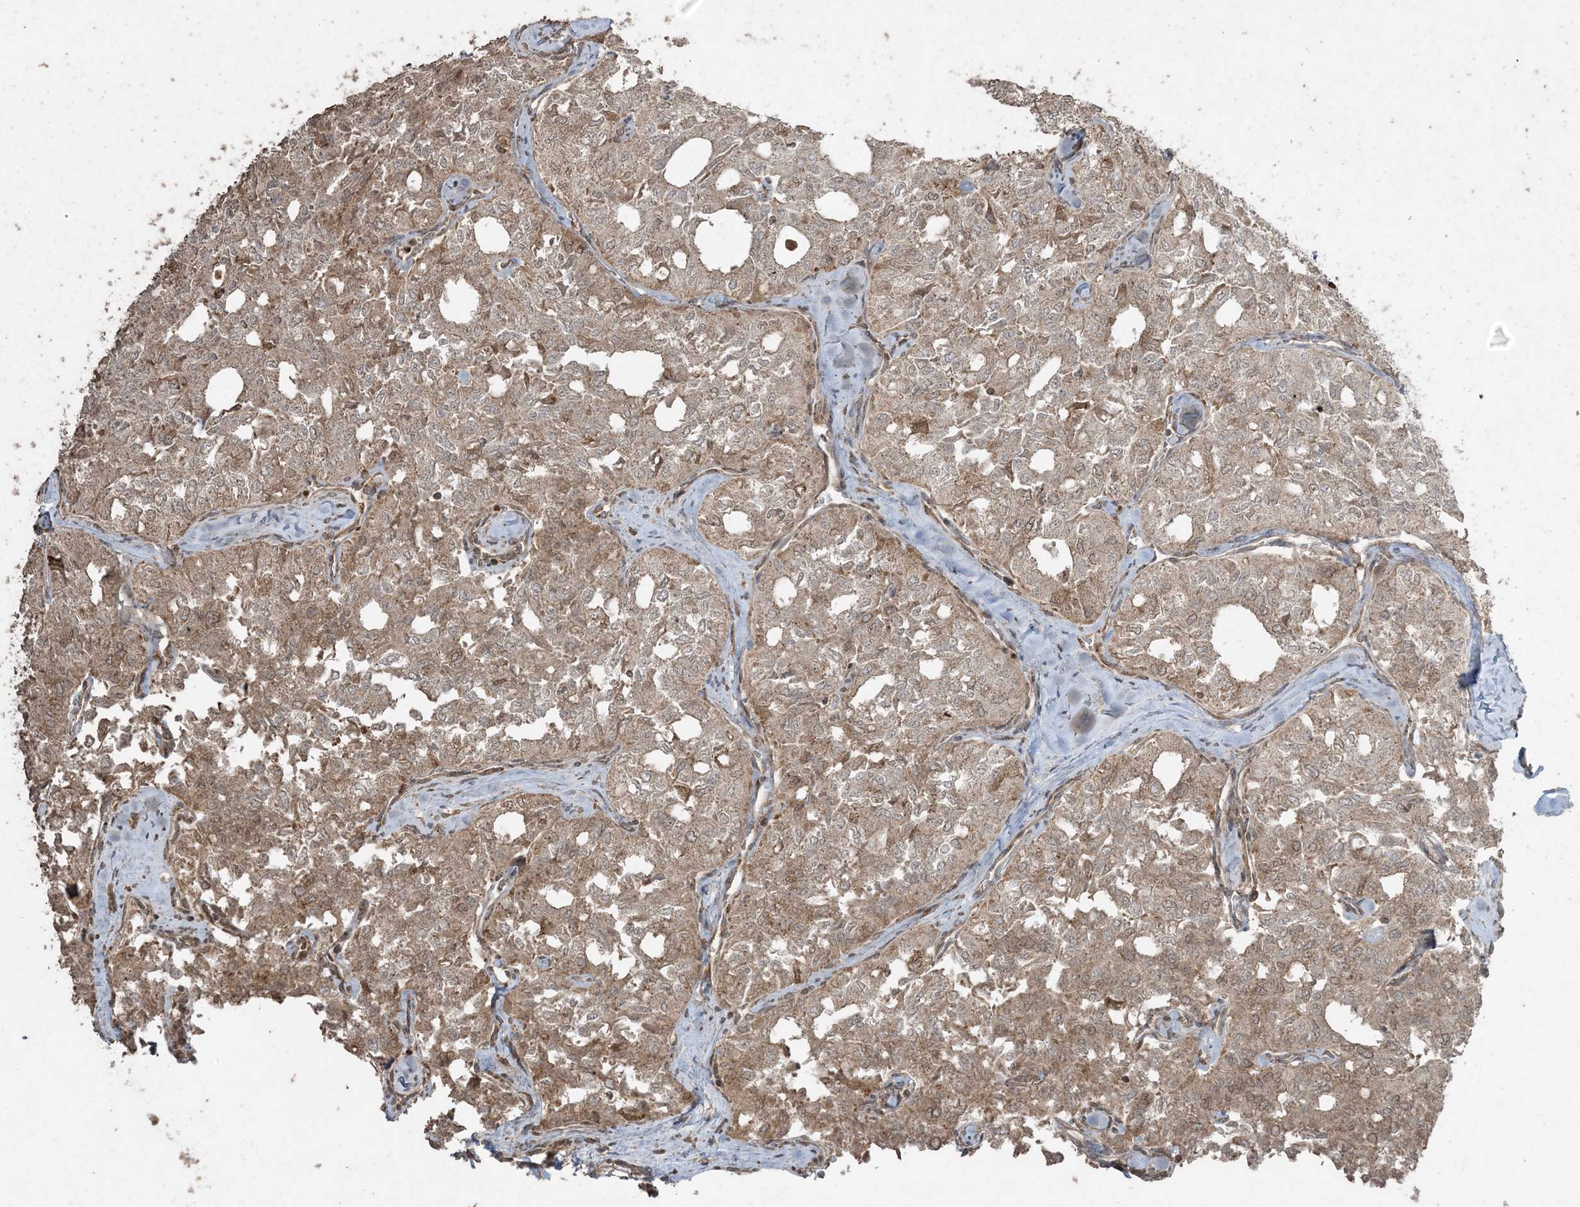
{"staining": {"intensity": "moderate", "quantity": ">75%", "location": "cytoplasmic/membranous,nuclear"}, "tissue": "thyroid cancer", "cell_type": "Tumor cells", "image_type": "cancer", "snomed": [{"axis": "morphology", "description": "Follicular adenoma carcinoma, NOS"}, {"axis": "topography", "description": "Thyroid gland"}], "caption": "Immunohistochemistry staining of follicular adenoma carcinoma (thyroid), which demonstrates medium levels of moderate cytoplasmic/membranous and nuclear positivity in approximately >75% of tumor cells indicating moderate cytoplasmic/membranous and nuclear protein expression. The staining was performed using DAB (brown) for protein detection and nuclei were counterstained in hematoxylin (blue).", "gene": "DDX19B", "patient": {"sex": "male", "age": 75}}